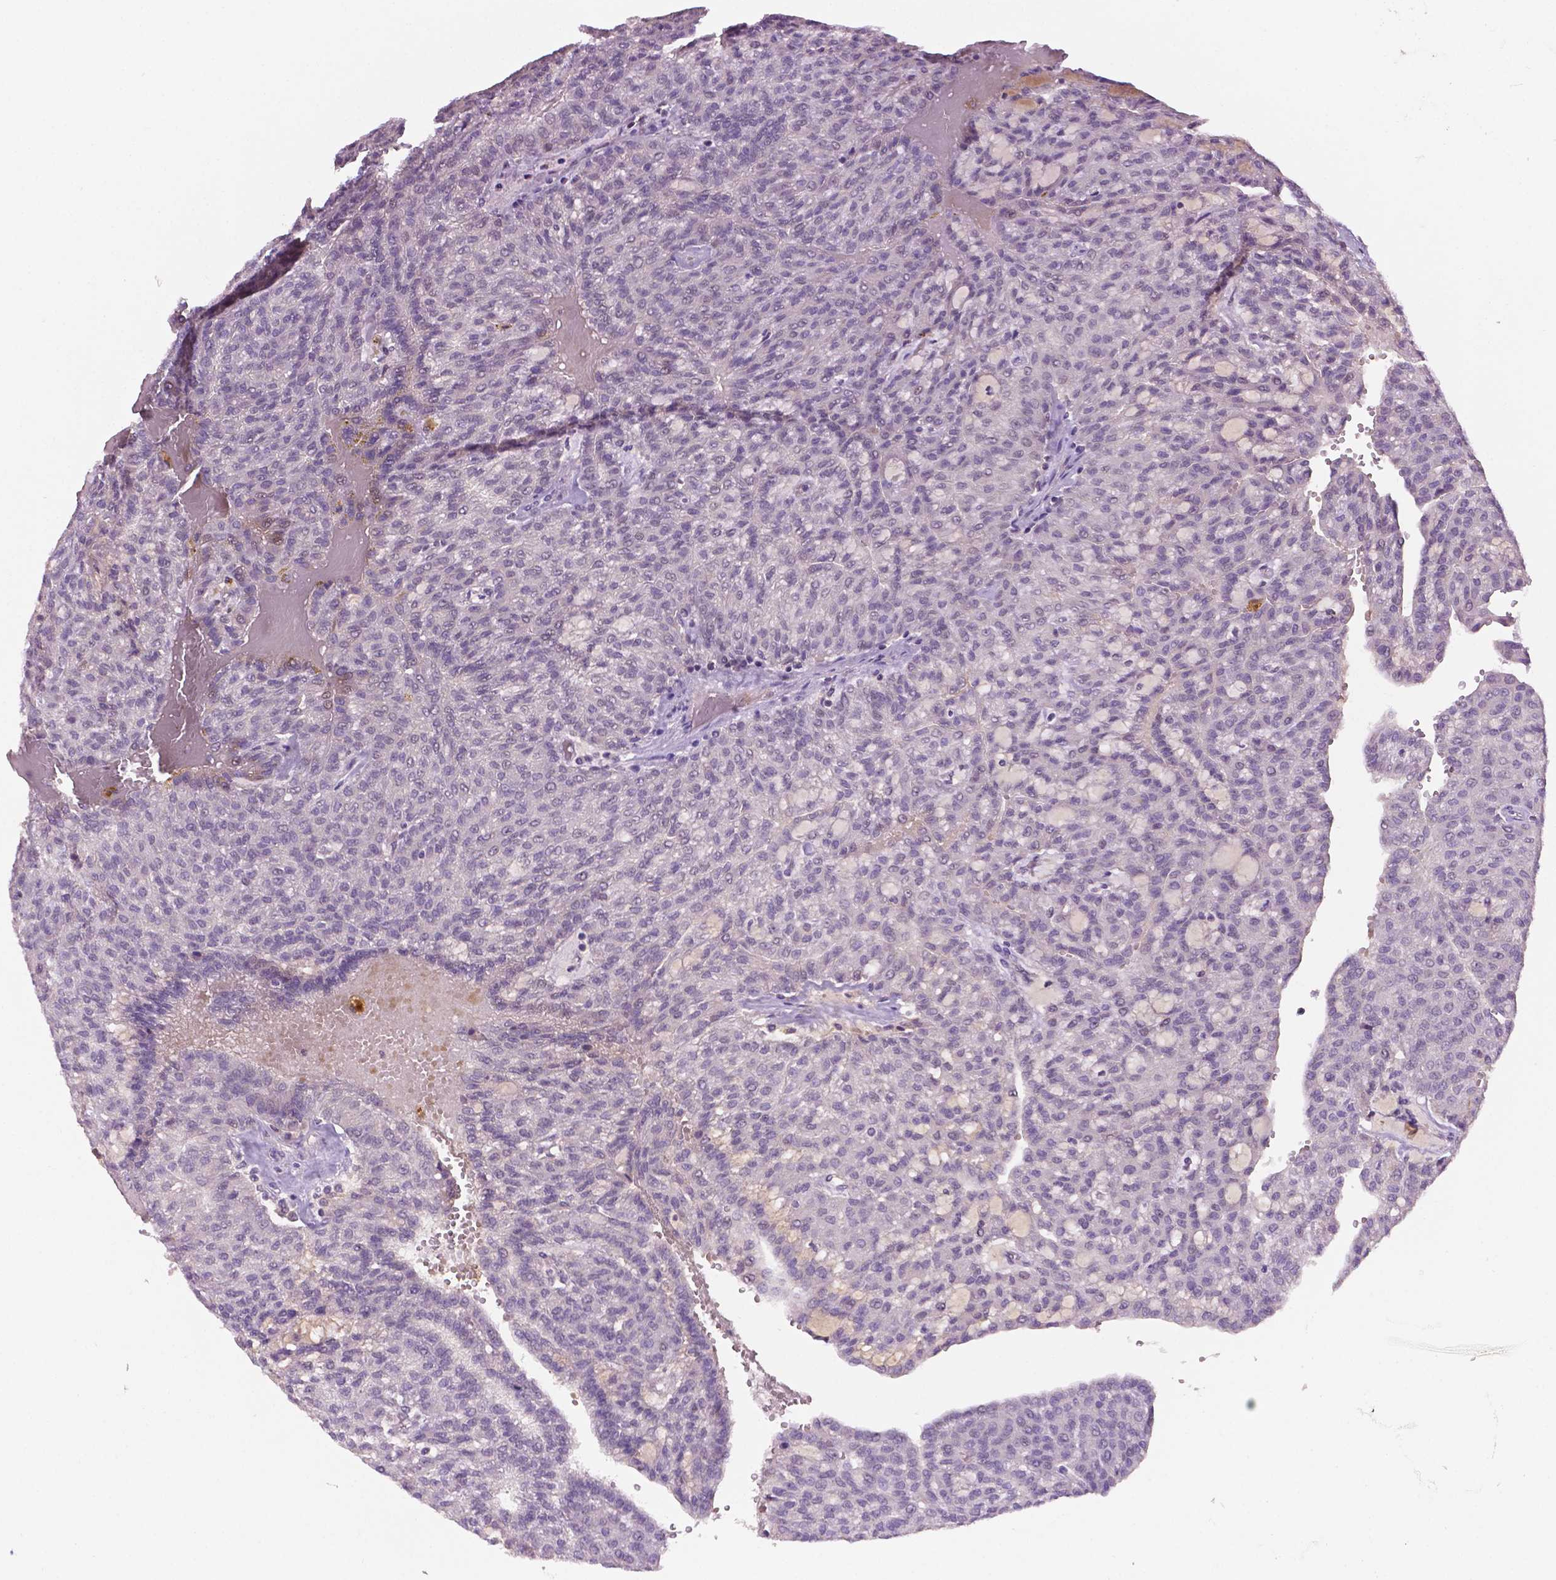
{"staining": {"intensity": "negative", "quantity": "none", "location": "none"}, "tissue": "renal cancer", "cell_type": "Tumor cells", "image_type": "cancer", "snomed": [{"axis": "morphology", "description": "Adenocarcinoma, NOS"}, {"axis": "topography", "description": "Kidney"}], "caption": "The photomicrograph exhibits no significant staining in tumor cells of adenocarcinoma (renal).", "gene": "FBLN1", "patient": {"sex": "male", "age": 63}}